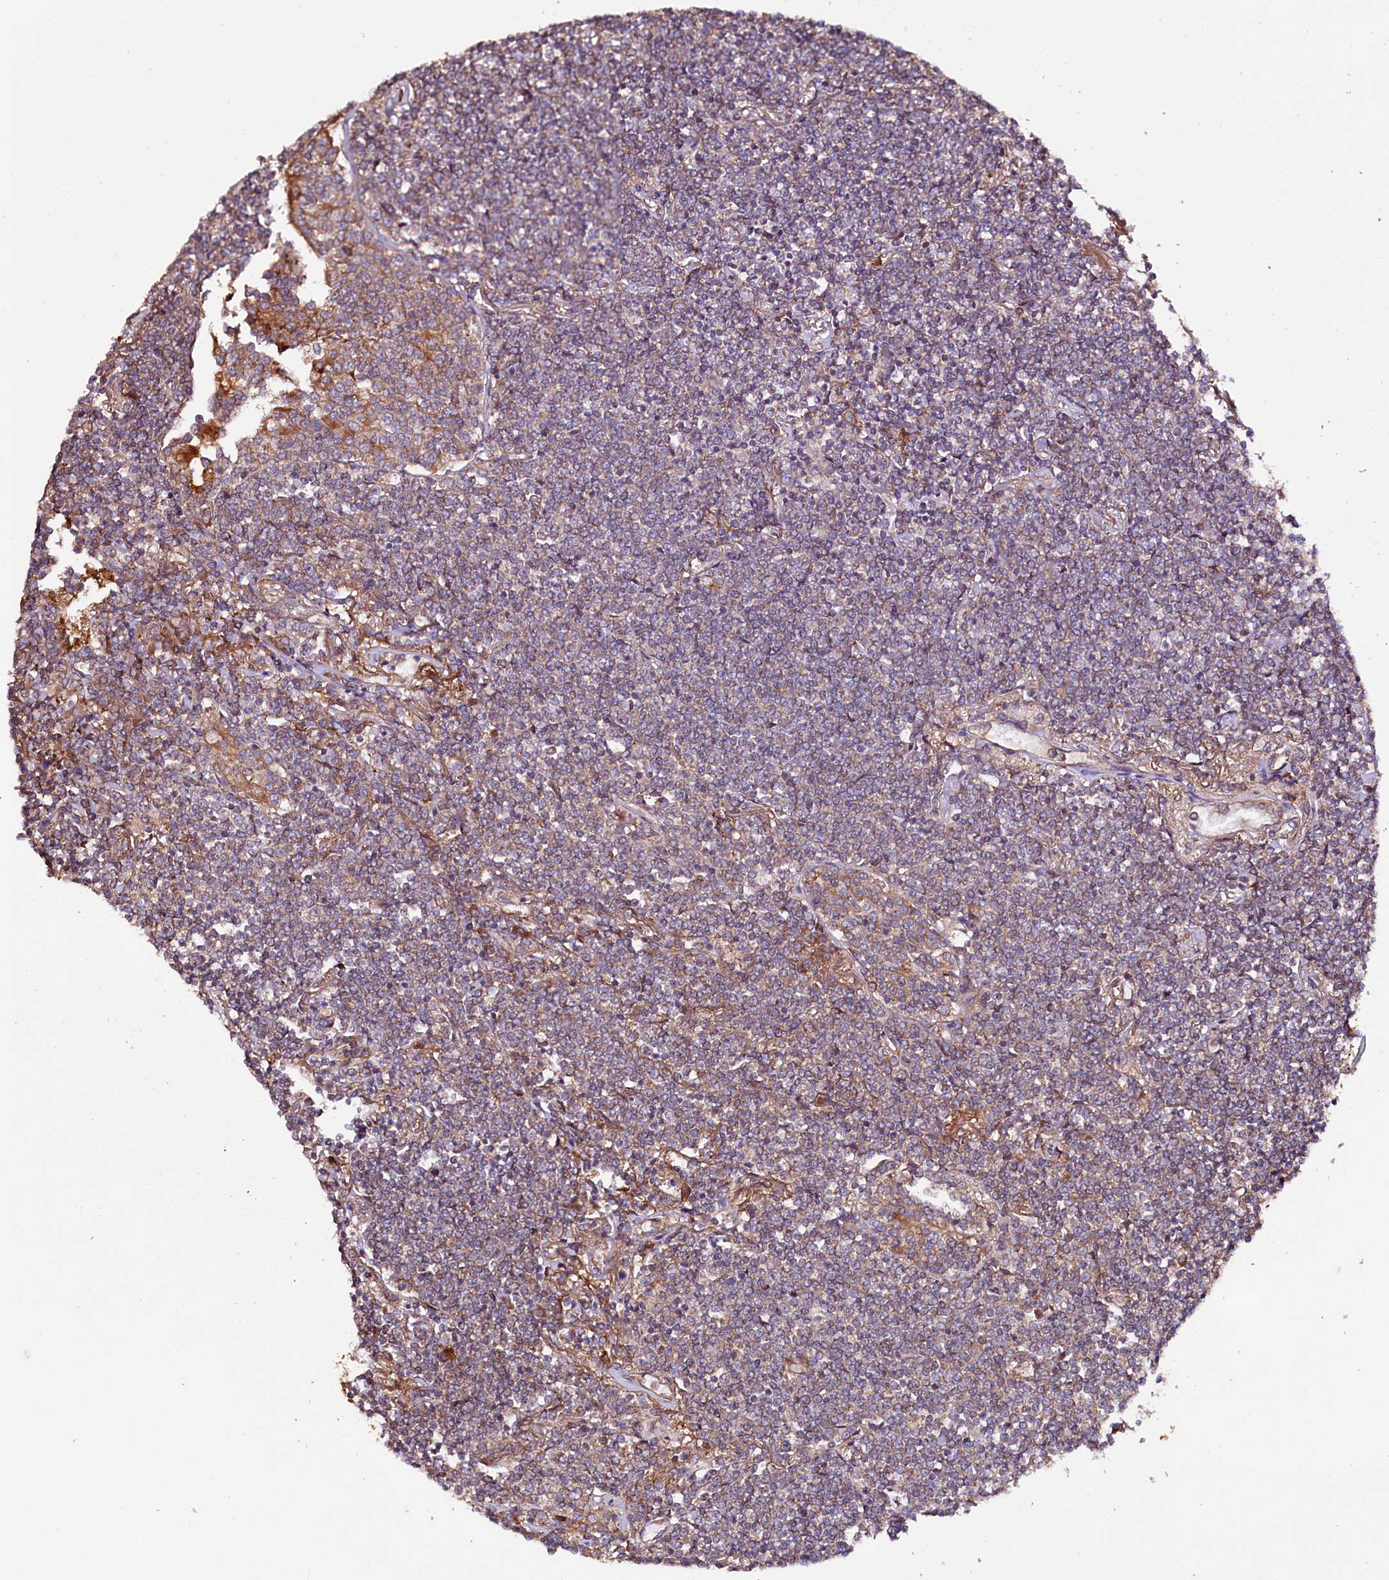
{"staining": {"intensity": "negative", "quantity": "none", "location": "none"}, "tissue": "lymphoma", "cell_type": "Tumor cells", "image_type": "cancer", "snomed": [{"axis": "morphology", "description": "Malignant lymphoma, non-Hodgkin's type, Low grade"}, {"axis": "topography", "description": "Lung"}], "caption": "This is an immunohistochemistry photomicrograph of human low-grade malignant lymphoma, non-Hodgkin's type. There is no staining in tumor cells.", "gene": "CEP295", "patient": {"sex": "female", "age": 71}}